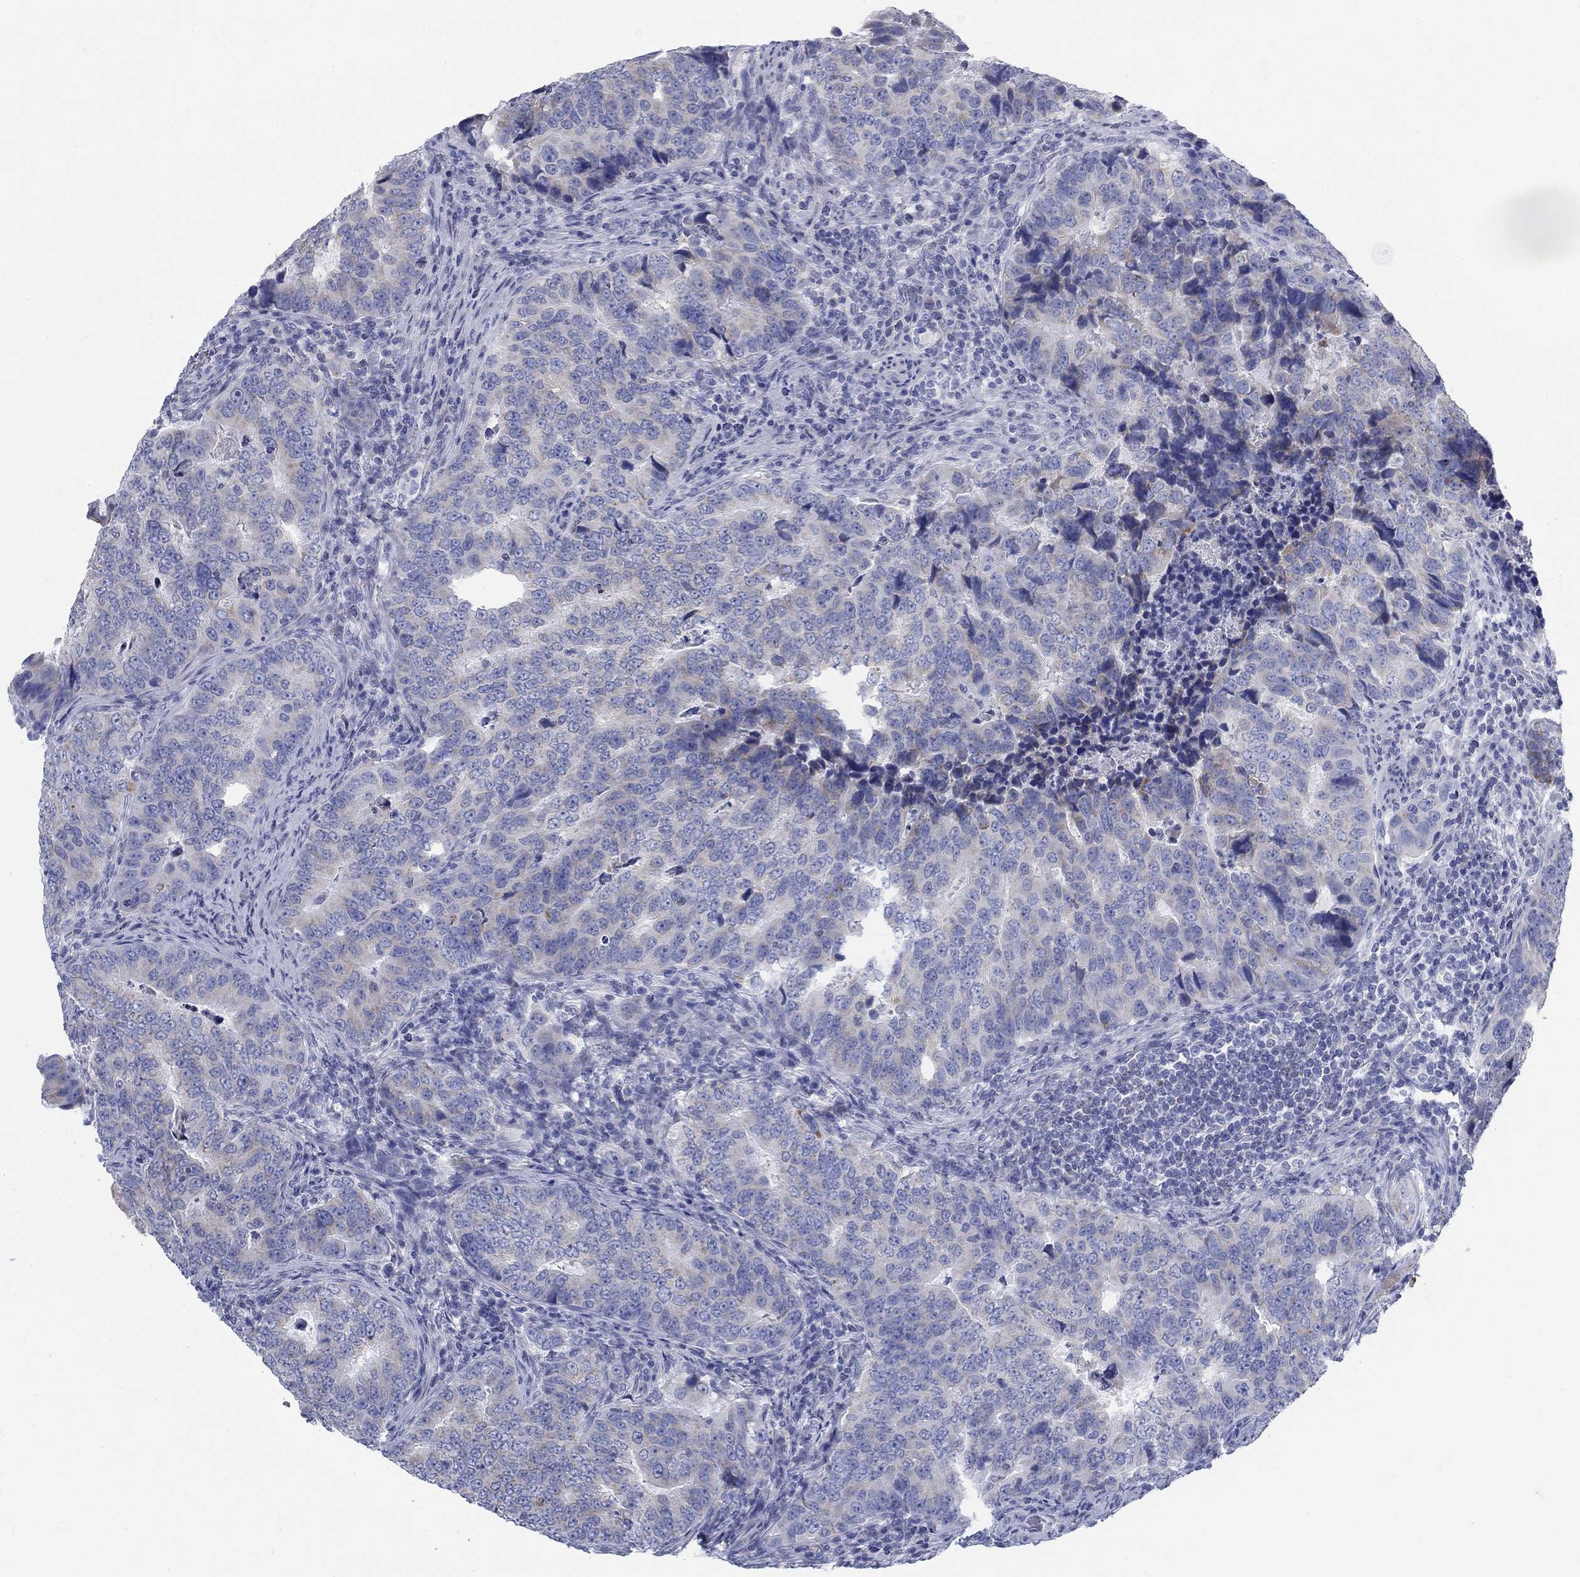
{"staining": {"intensity": "moderate", "quantity": "<25%", "location": "cytoplasmic/membranous"}, "tissue": "colorectal cancer", "cell_type": "Tumor cells", "image_type": "cancer", "snomed": [{"axis": "morphology", "description": "Adenocarcinoma, NOS"}, {"axis": "topography", "description": "Colon"}], "caption": "Protein staining by immunohistochemistry (IHC) demonstrates moderate cytoplasmic/membranous expression in about <25% of tumor cells in colorectal adenocarcinoma.", "gene": "SCCPDH", "patient": {"sex": "female", "age": 72}}